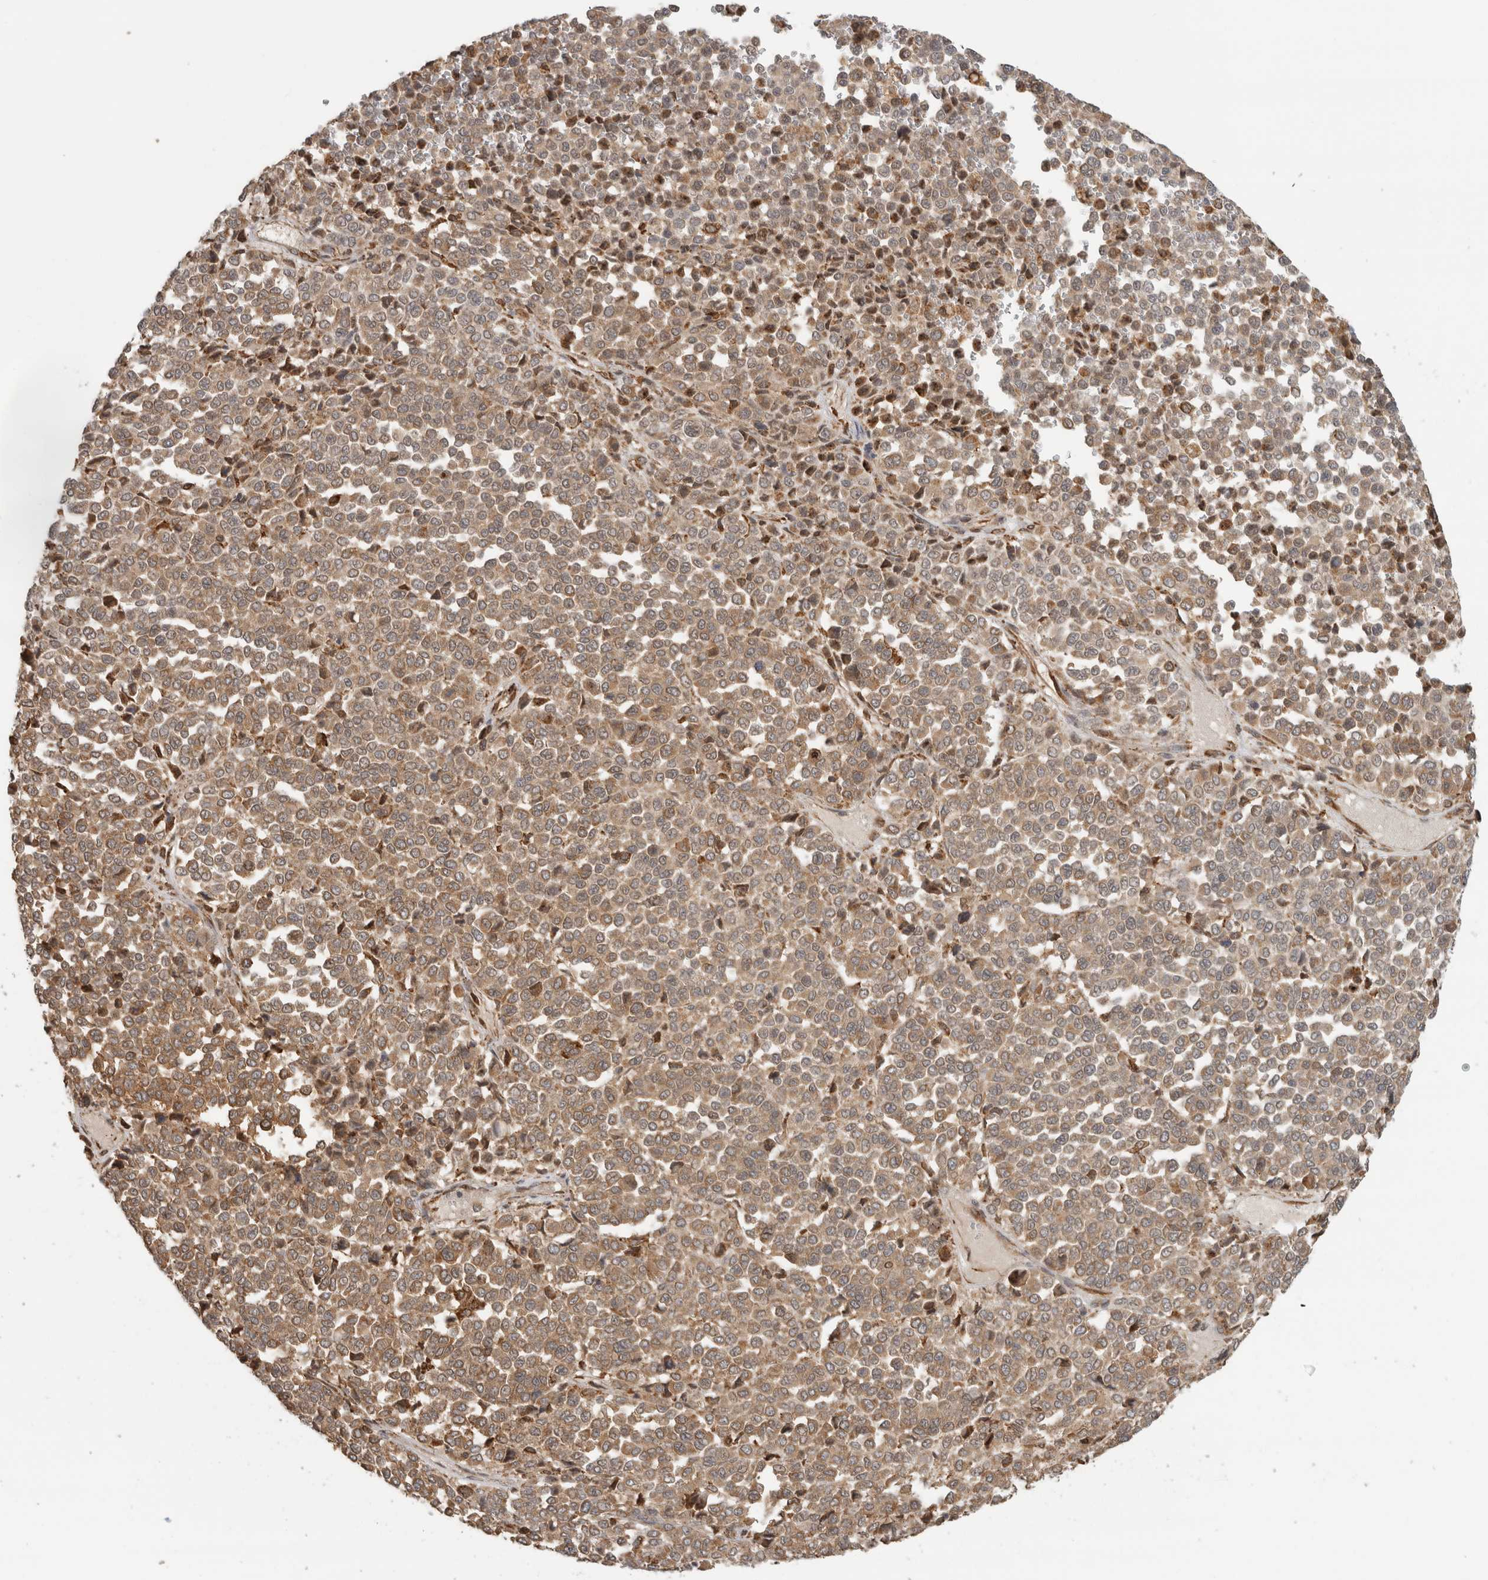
{"staining": {"intensity": "moderate", "quantity": ">75%", "location": "cytoplasmic/membranous"}, "tissue": "melanoma", "cell_type": "Tumor cells", "image_type": "cancer", "snomed": [{"axis": "morphology", "description": "Malignant melanoma, Metastatic site"}, {"axis": "topography", "description": "Pancreas"}], "caption": "IHC histopathology image of neoplastic tissue: melanoma stained using IHC displays medium levels of moderate protein expression localized specifically in the cytoplasmic/membranous of tumor cells, appearing as a cytoplasmic/membranous brown color.", "gene": "MS4A7", "patient": {"sex": "female", "age": 30}}